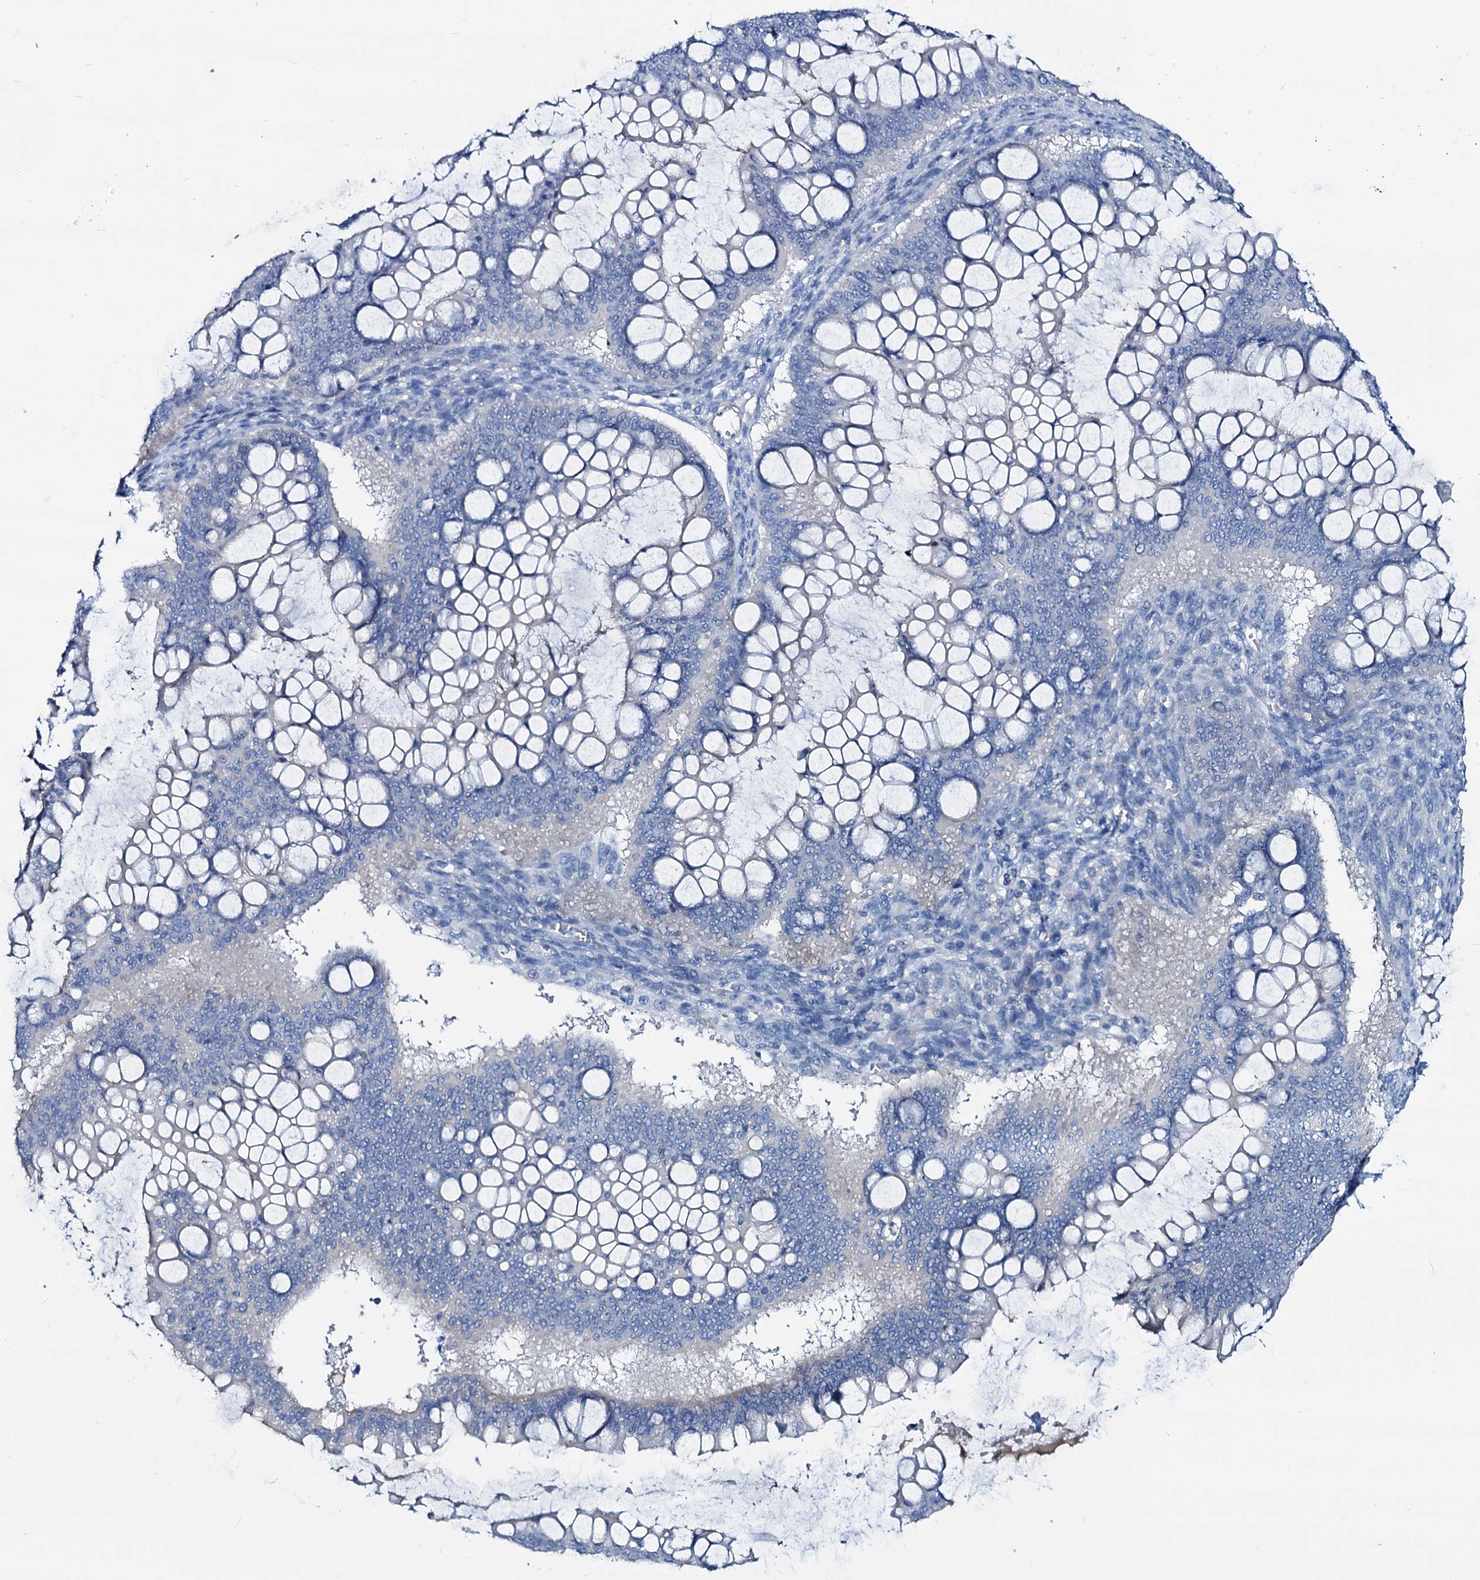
{"staining": {"intensity": "negative", "quantity": "none", "location": "none"}, "tissue": "ovarian cancer", "cell_type": "Tumor cells", "image_type": "cancer", "snomed": [{"axis": "morphology", "description": "Cystadenocarcinoma, mucinous, NOS"}, {"axis": "topography", "description": "Ovary"}], "caption": "High magnification brightfield microscopy of mucinous cystadenocarcinoma (ovarian) stained with DAB (brown) and counterstained with hematoxylin (blue): tumor cells show no significant staining. (DAB (3,3'-diaminobenzidine) immunohistochemistry with hematoxylin counter stain).", "gene": "DYDC2", "patient": {"sex": "female", "age": 73}}